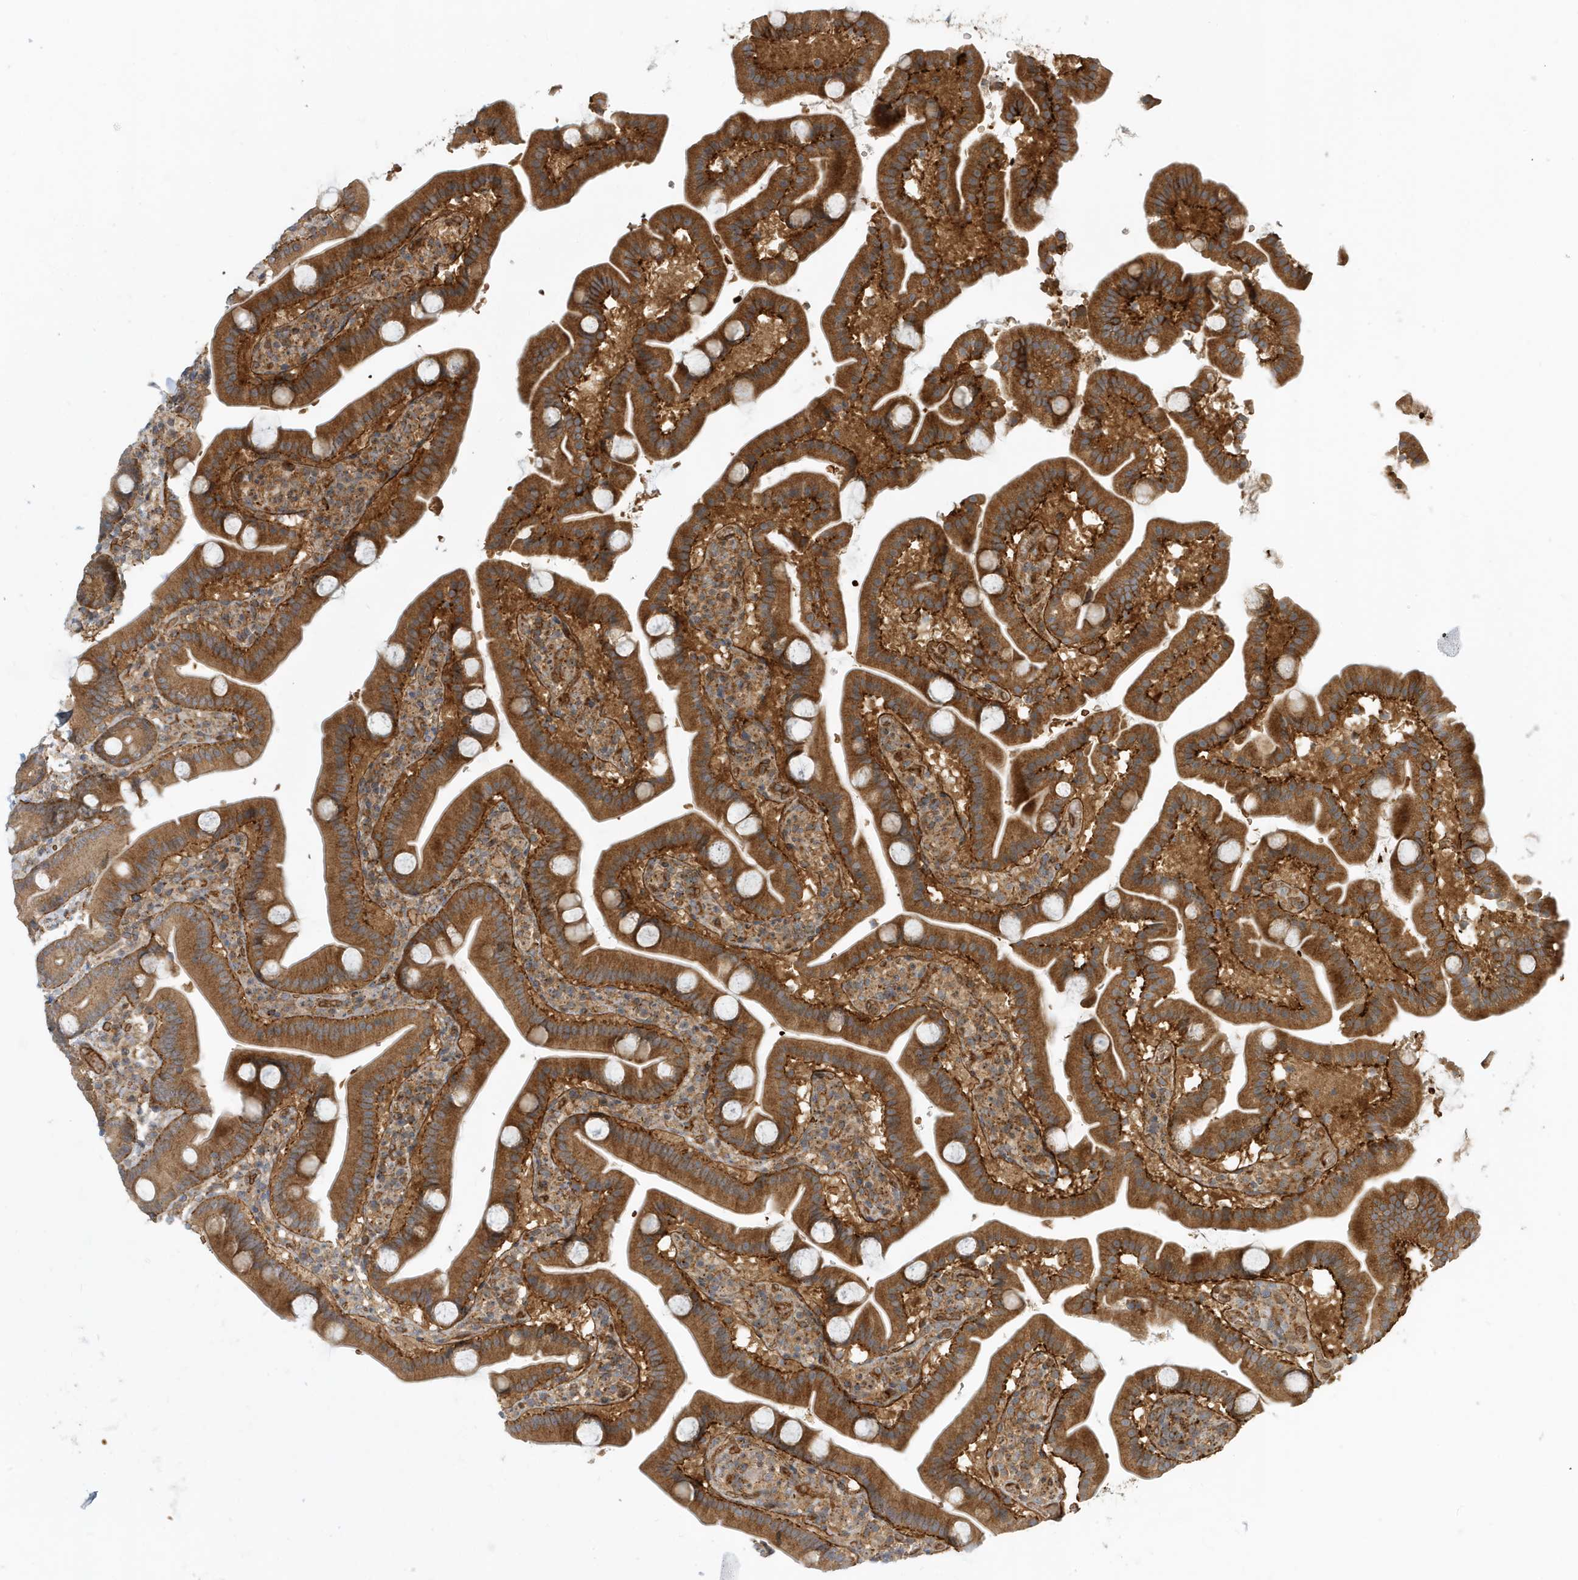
{"staining": {"intensity": "strong", "quantity": ">75%", "location": "cytoplasmic/membranous"}, "tissue": "duodenum", "cell_type": "Glandular cells", "image_type": "normal", "snomed": [{"axis": "morphology", "description": "Normal tissue, NOS"}, {"axis": "topography", "description": "Duodenum"}], "caption": "Immunohistochemistry (IHC) (DAB (3,3'-diaminobenzidine)) staining of benign duodenum shows strong cytoplasmic/membranous protein staining in approximately >75% of glandular cells. (DAB = brown stain, brightfield microscopy at high magnification).", "gene": "FYCO1", "patient": {"sex": "male", "age": 55}}